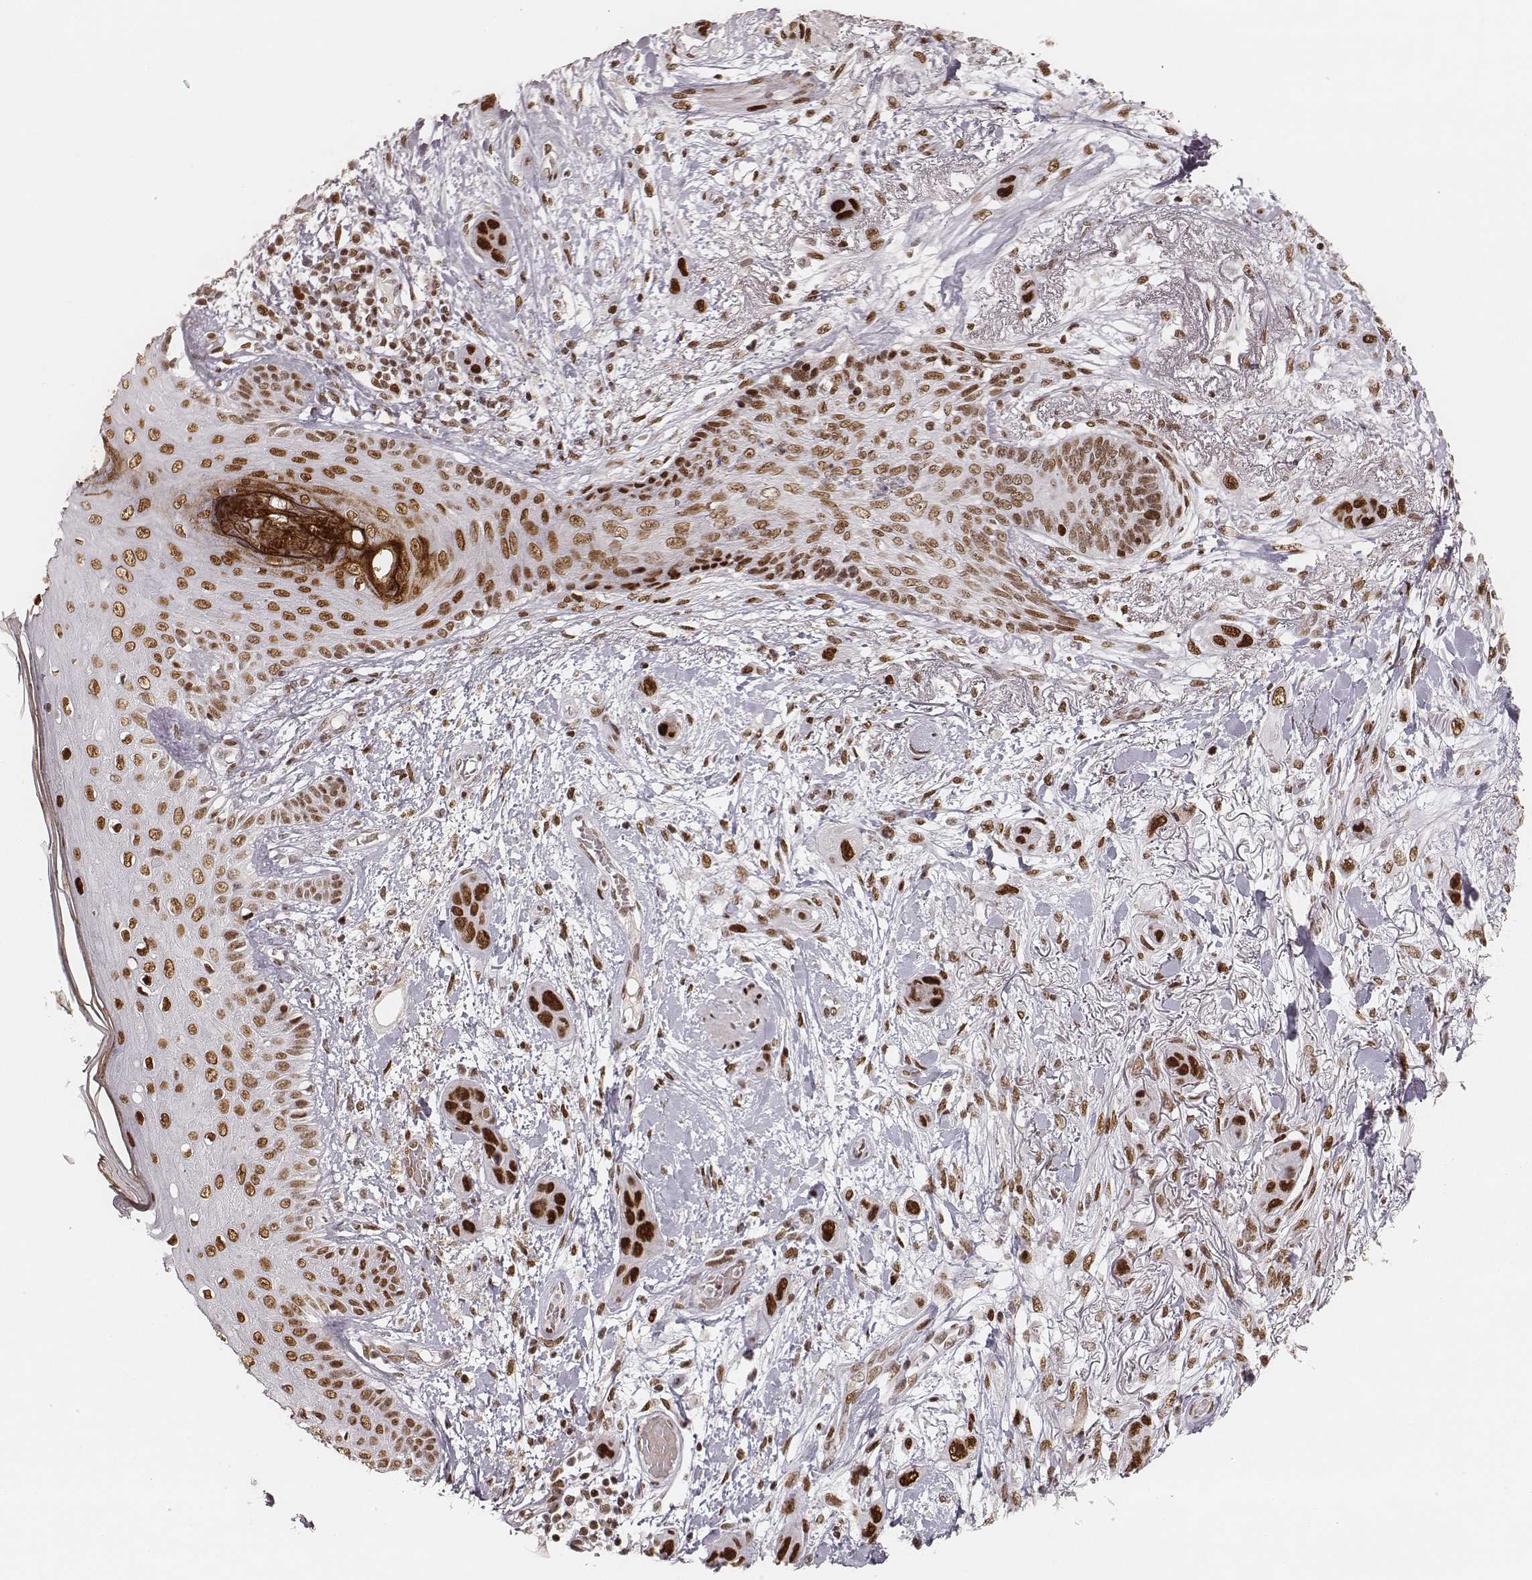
{"staining": {"intensity": "strong", "quantity": ">75%", "location": "nuclear"}, "tissue": "skin cancer", "cell_type": "Tumor cells", "image_type": "cancer", "snomed": [{"axis": "morphology", "description": "Squamous cell carcinoma, NOS"}, {"axis": "topography", "description": "Skin"}], "caption": "Skin squamous cell carcinoma stained for a protein displays strong nuclear positivity in tumor cells.", "gene": "HNRNPC", "patient": {"sex": "male", "age": 79}}